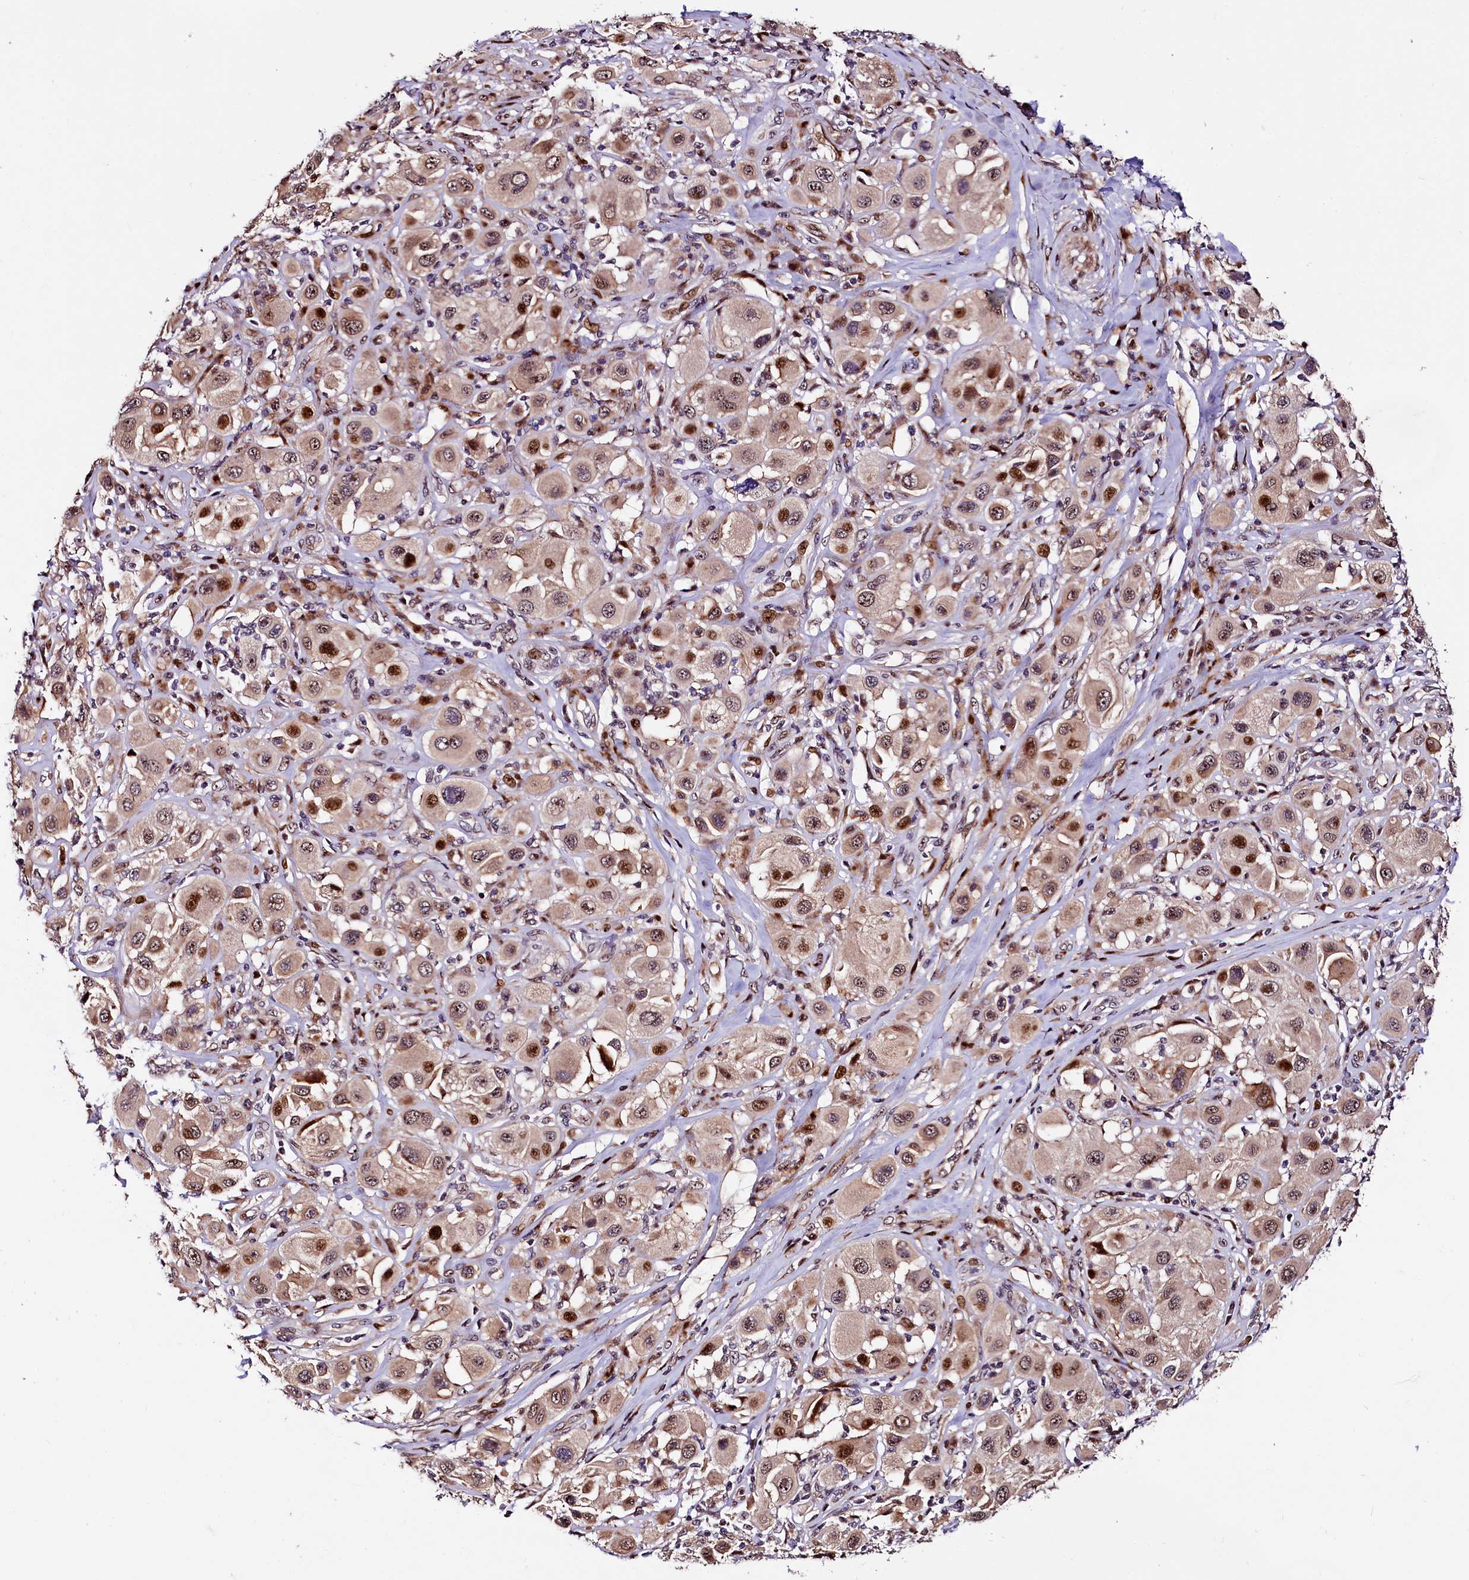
{"staining": {"intensity": "strong", "quantity": "25%-75%", "location": "cytoplasmic/membranous,nuclear"}, "tissue": "melanoma", "cell_type": "Tumor cells", "image_type": "cancer", "snomed": [{"axis": "morphology", "description": "Malignant melanoma, Metastatic site"}, {"axis": "topography", "description": "Skin"}], "caption": "This is an image of immunohistochemistry (IHC) staining of melanoma, which shows strong staining in the cytoplasmic/membranous and nuclear of tumor cells.", "gene": "TRMT112", "patient": {"sex": "male", "age": 41}}